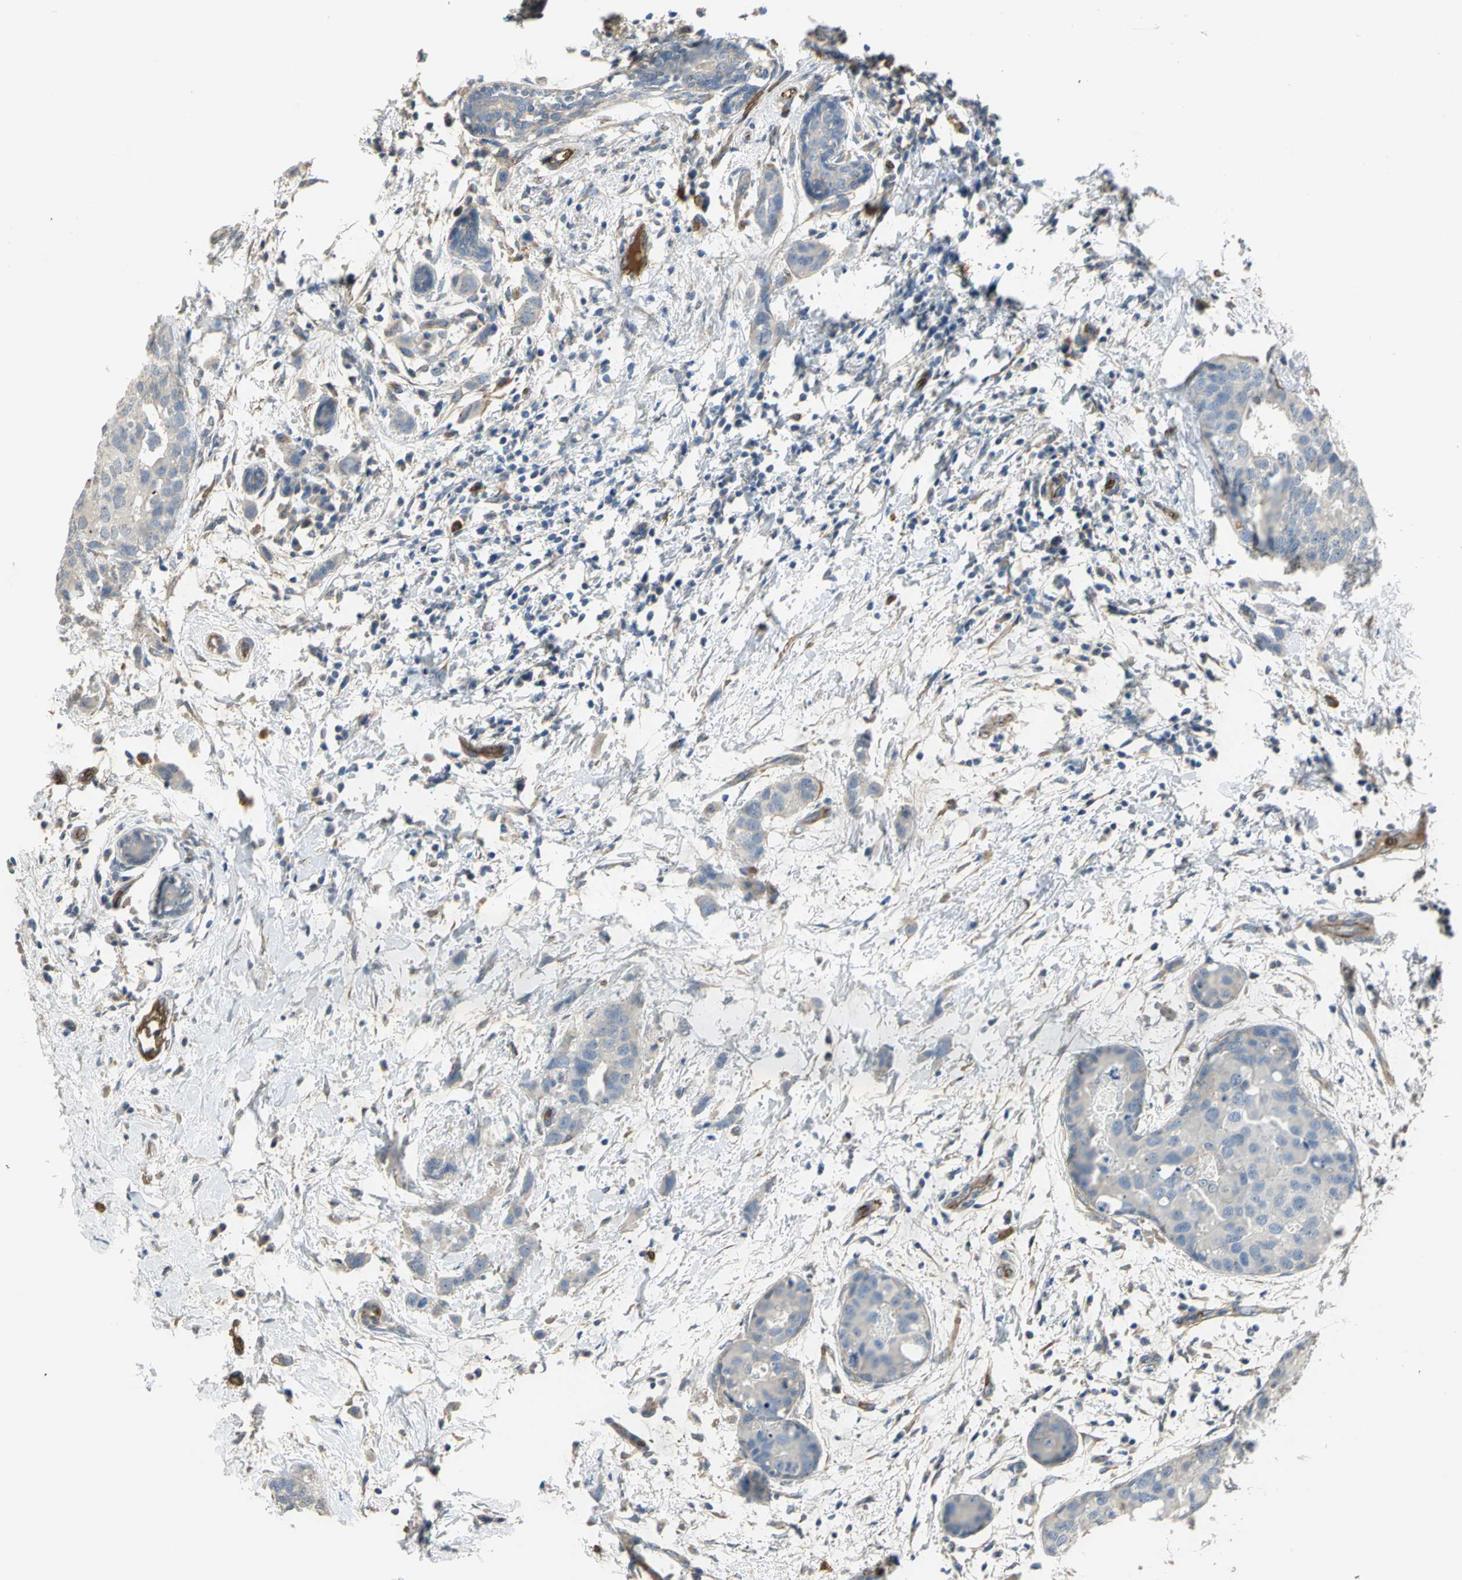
{"staining": {"intensity": "weak", "quantity": "25%-75%", "location": "cytoplasmic/membranous"}, "tissue": "breast cancer", "cell_type": "Tumor cells", "image_type": "cancer", "snomed": [{"axis": "morphology", "description": "Normal tissue, NOS"}, {"axis": "morphology", "description": "Duct carcinoma"}, {"axis": "topography", "description": "Breast"}], "caption": "A low amount of weak cytoplasmic/membranous positivity is present in approximately 25%-75% of tumor cells in breast cancer (invasive ductal carcinoma) tissue. Using DAB (brown) and hematoxylin (blue) stains, captured at high magnification using brightfield microscopy.", "gene": "TREM1", "patient": {"sex": "female", "age": 50}}